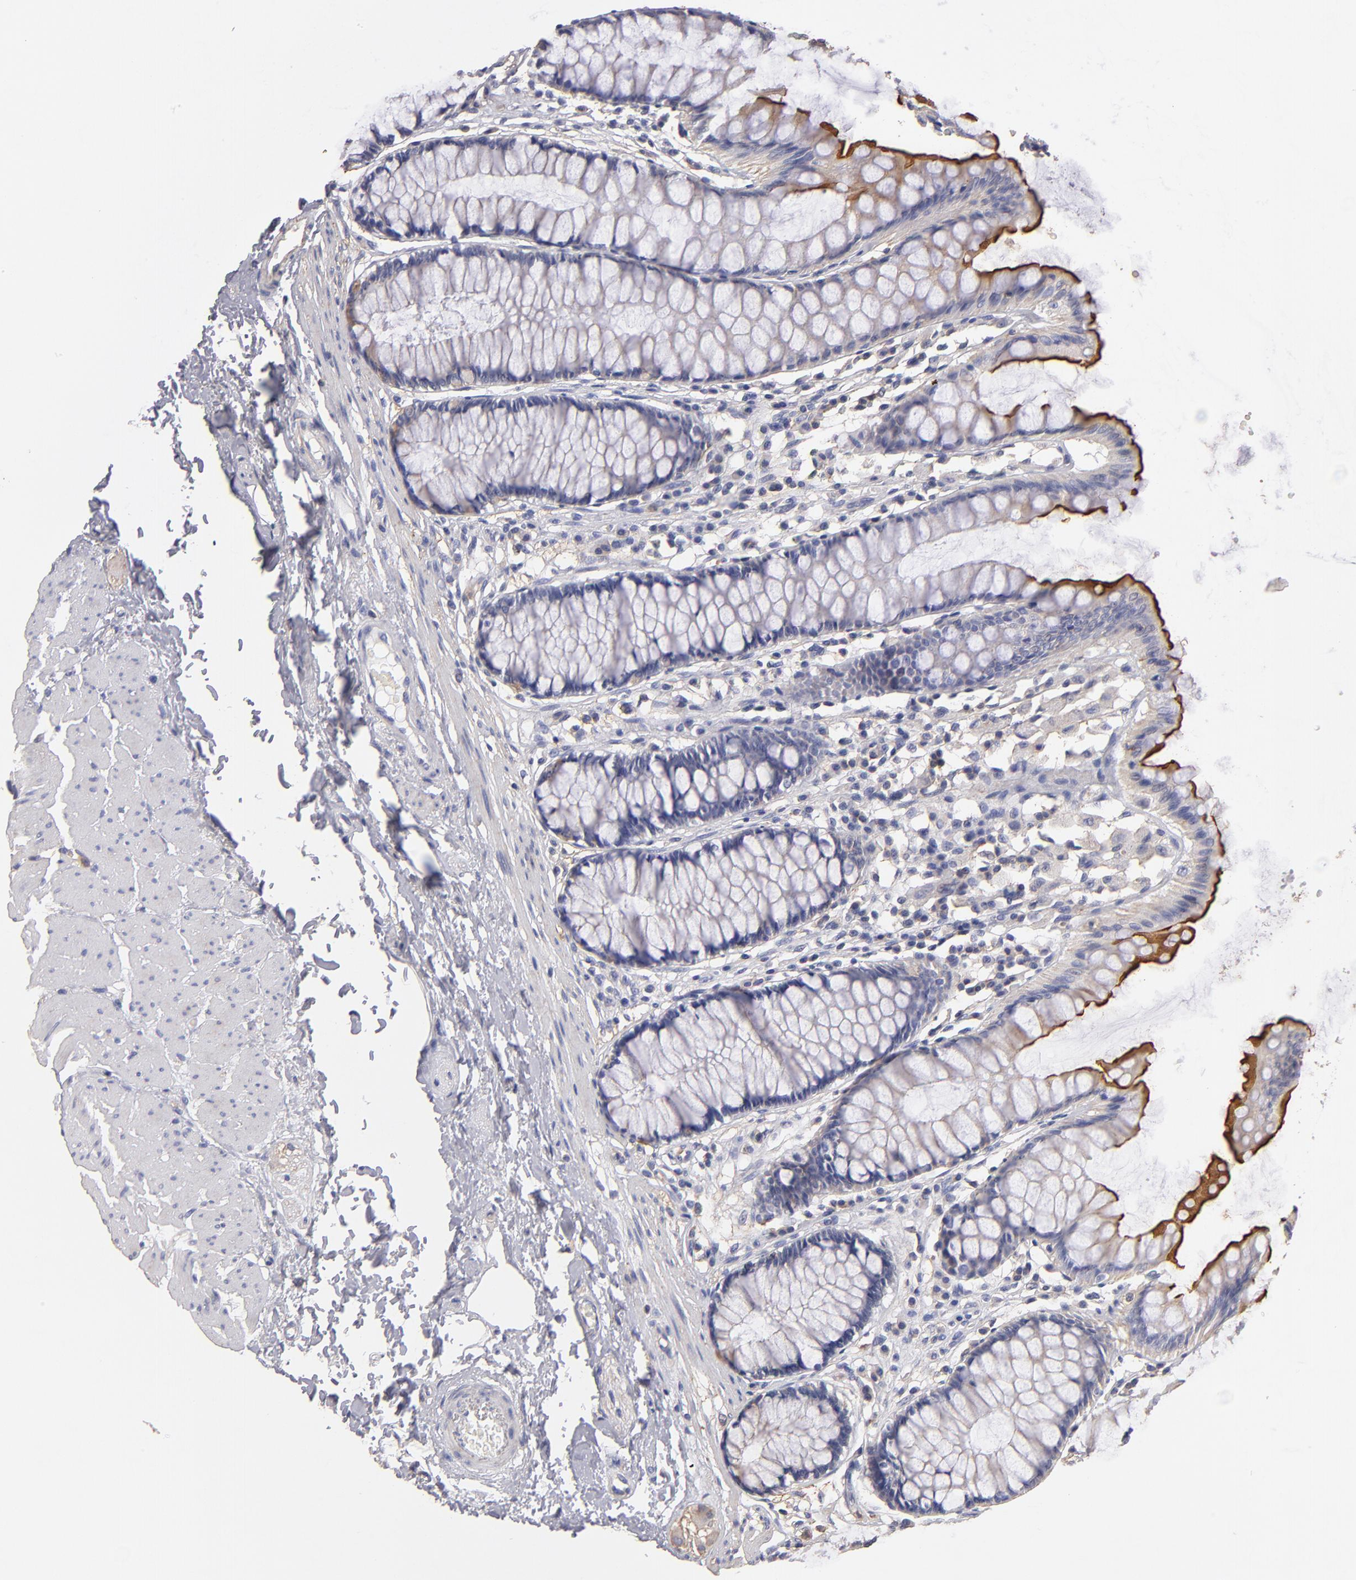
{"staining": {"intensity": "weak", "quantity": "25%-75%", "location": "cytoplasmic/membranous"}, "tissue": "rectum", "cell_type": "Glandular cells", "image_type": "normal", "snomed": [{"axis": "morphology", "description": "Normal tissue, NOS"}, {"axis": "topography", "description": "Rectum"}], "caption": "The image reveals a brown stain indicating the presence of a protein in the cytoplasmic/membranous of glandular cells in rectum. (Stains: DAB (3,3'-diaminobenzidine) in brown, nuclei in blue, Microscopy: brightfield microscopy at high magnification).", "gene": "ABCB1", "patient": {"sex": "male", "age": 77}}